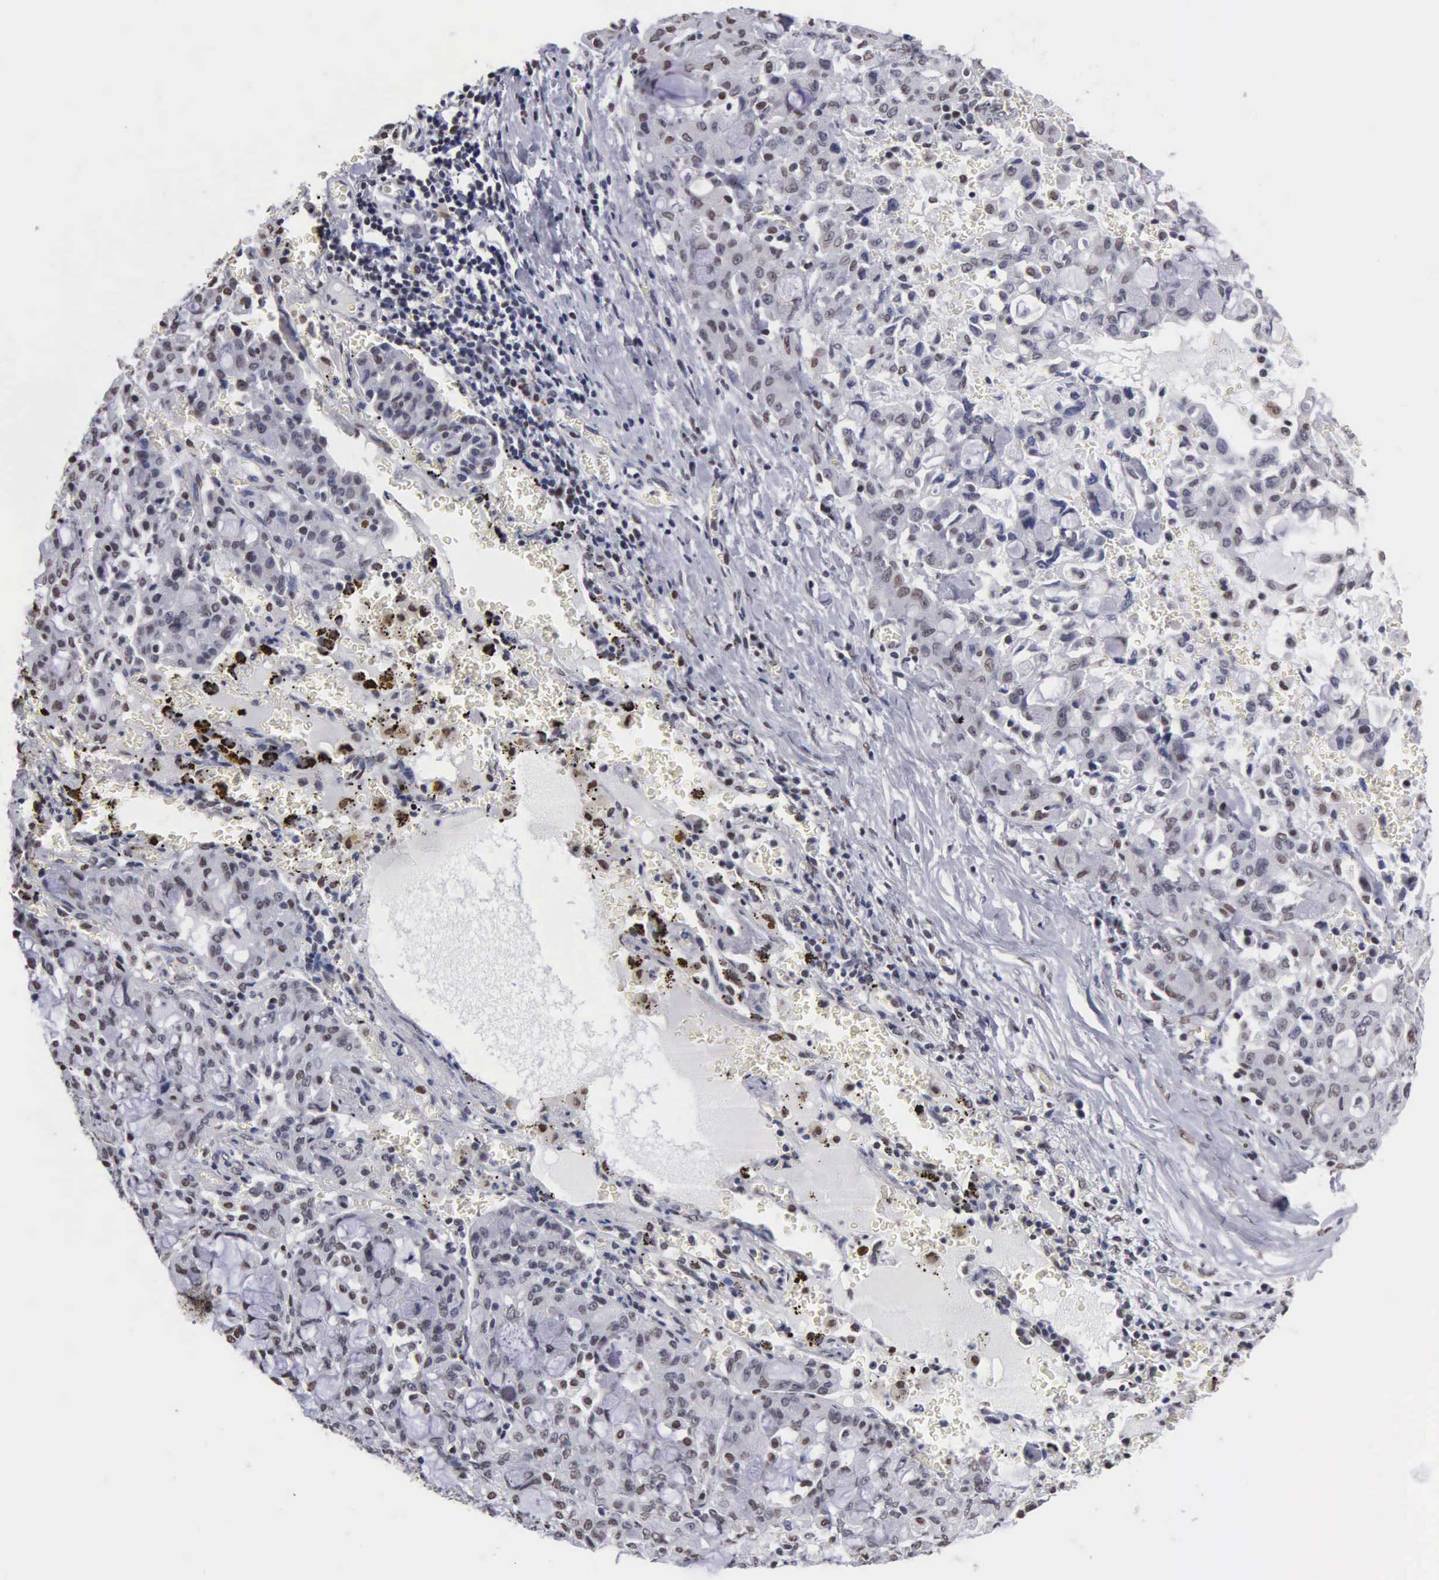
{"staining": {"intensity": "weak", "quantity": "25%-75%", "location": "nuclear"}, "tissue": "lung cancer", "cell_type": "Tumor cells", "image_type": "cancer", "snomed": [{"axis": "morphology", "description": "Adenocarcinoma, NOS"}, {"axis": "topography", "description": "Lung"}], "caption": "Immunohistochemical staining of lung cancer (adenocarcinoma) demonstrates low levels of weak nuclear expression in about 25%-75% of tumor cells. Immunohistochemistry stains the protein of interest in brown and the nuclei are stained blue.", "gene": "CCNG1", "patient": {"sex": "female", "age": 44}}